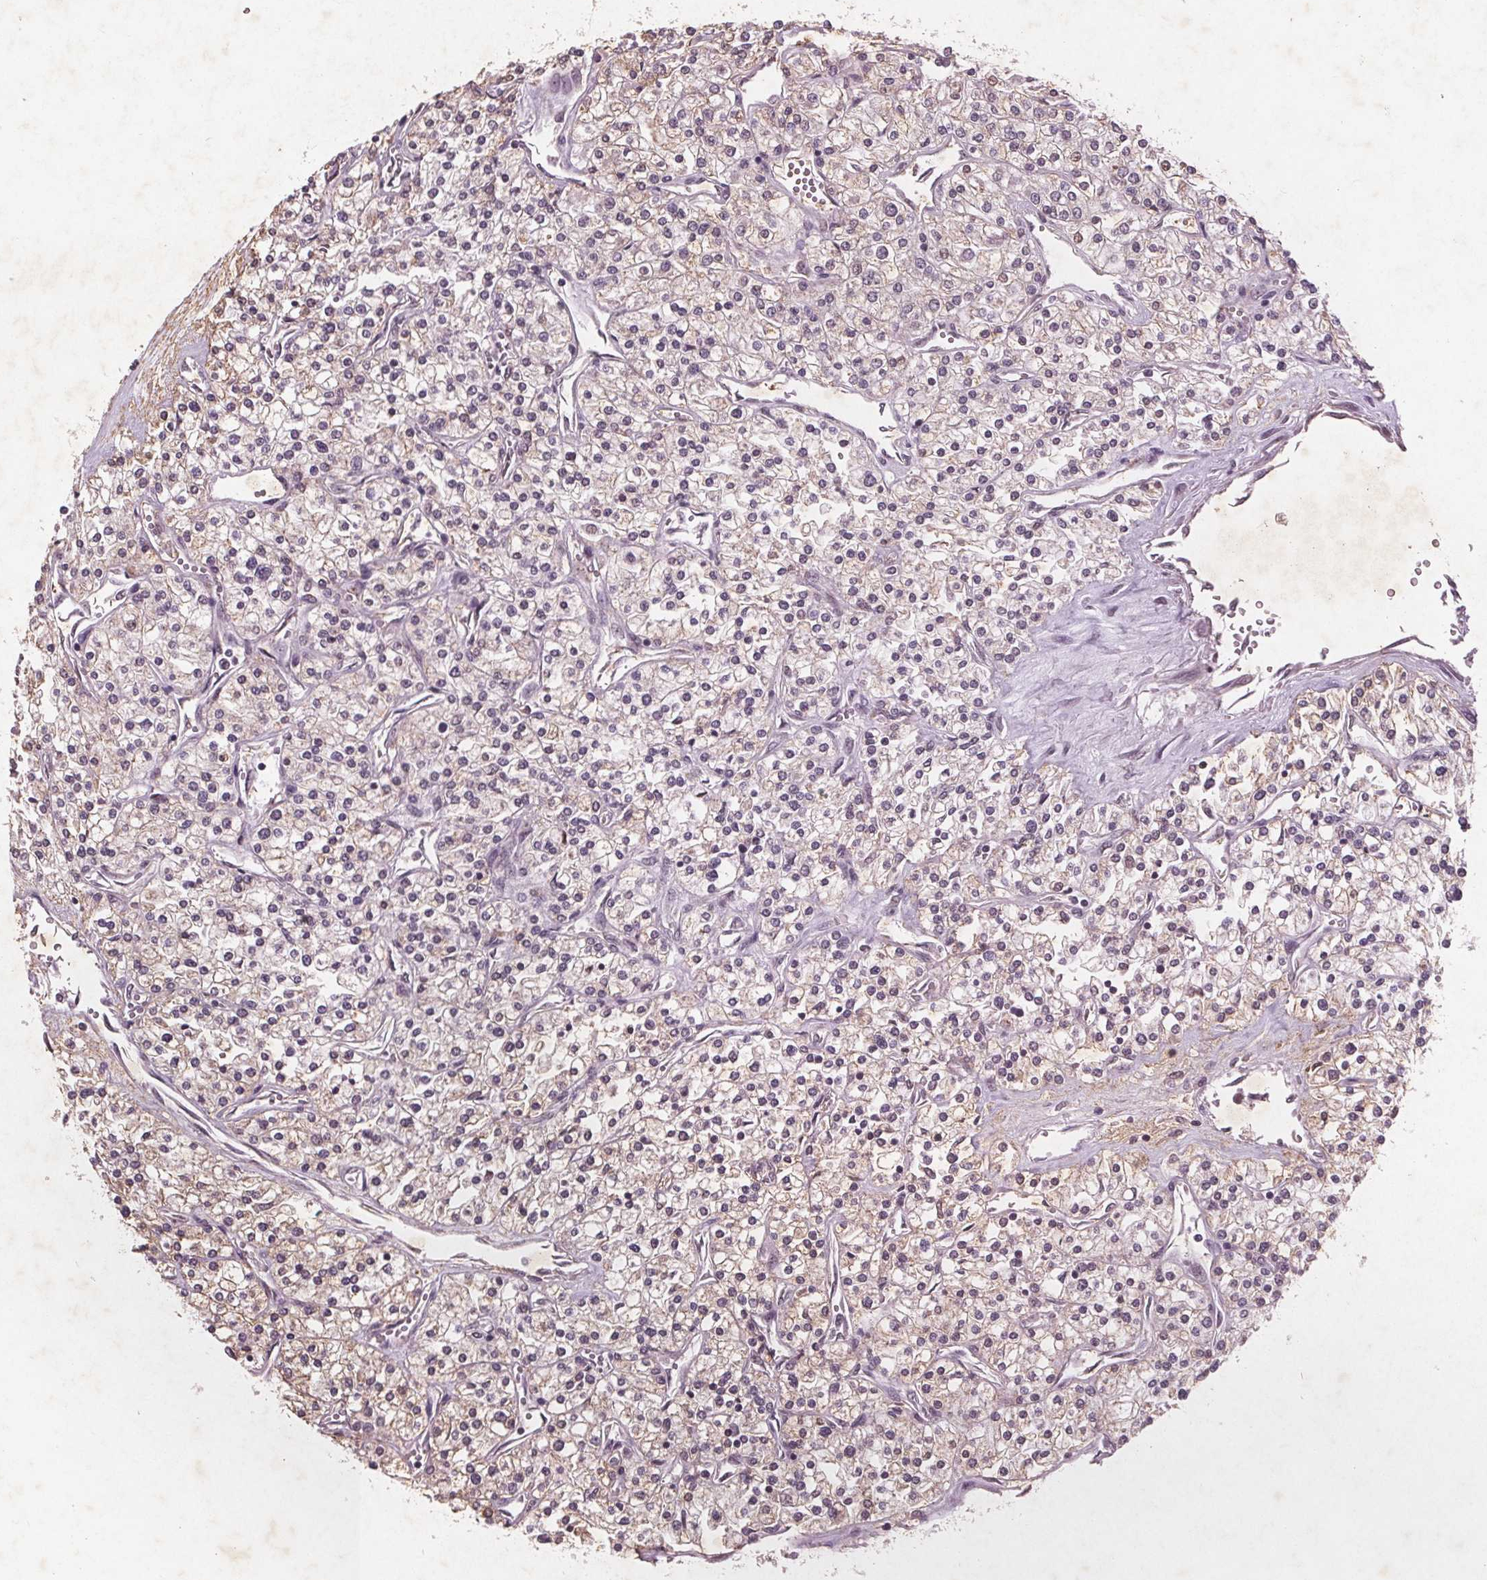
{"staining": {"intensity": "negative", "quantity": "none", "location": "none"}, "tissue": "renal cancer", "cell_type": "Tumor cells", "image_type": "cancer", "snomed": [{"axis": "morphology", "description": "Adenocarcinoma, NOS"}, {"axis": "topography", "description": "Kidney"}], "caption": "Image shows no significant protein staining in tumor cells of renal cancer (adenocarcinoma).", "gene": "RPS6KA2", "patient": {"sex": "male", "age": 80}}